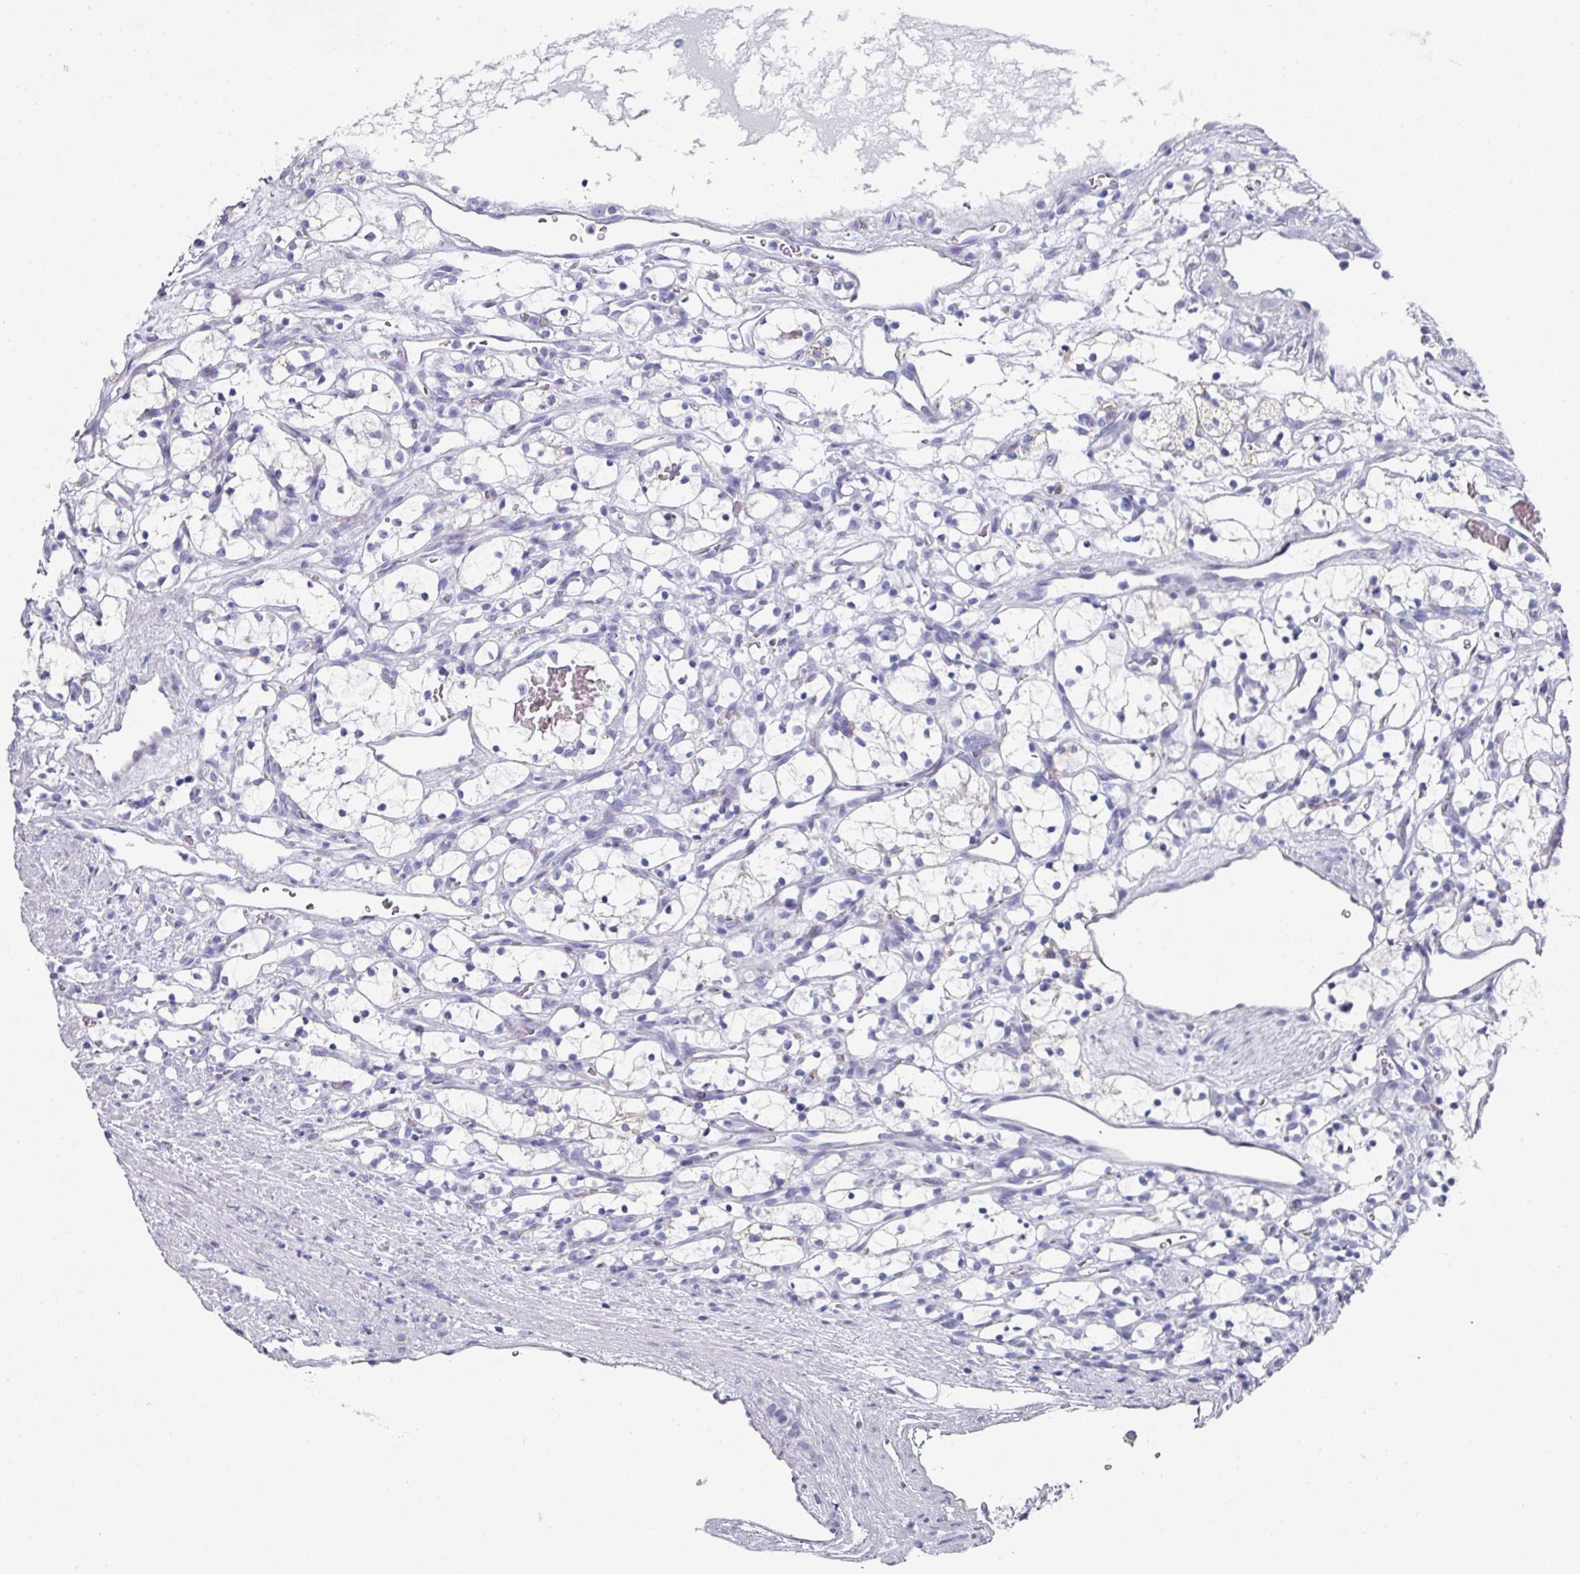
{"staining": {"intensity": "negative", "quantity": "none", "location": "none"}, "tissue": "renal cancer", "cell_type": "Tumor cells", "image_type": "cancer", "snomed": [{"axis": "morphology", "description": "Adenocarcinoma, NOS"}, {"axis": "topography", "description": "Kidney"}], "caption": "A high-resolution histopathology image shows immunohistochemistry (IHC) staining of adenocarcinoma (renal), which reveals no significant expression in tumor cells.", "gene": "SETBP1", "patient": {"sex": "female", "age": 69}}